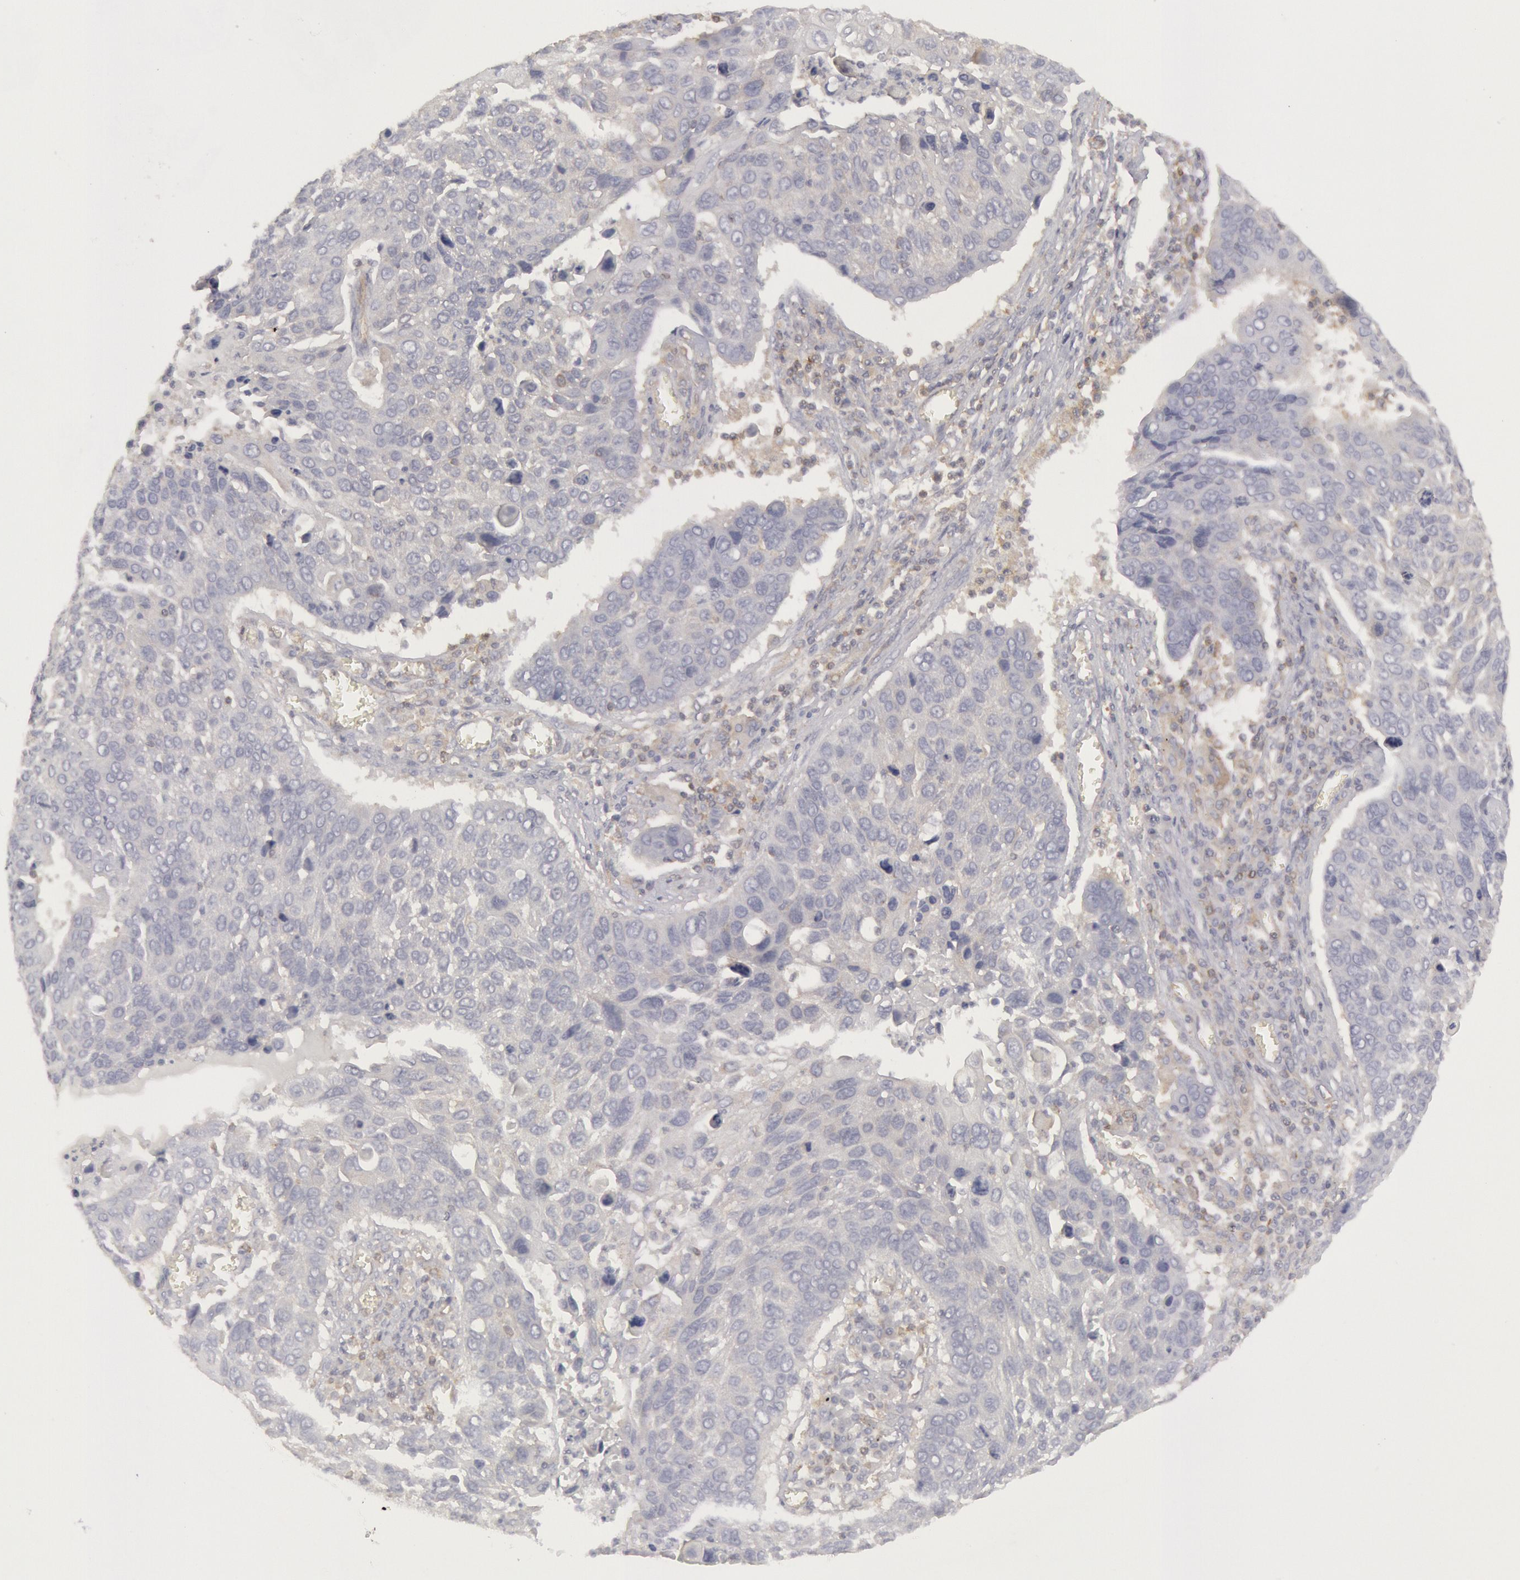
{"staining": {"intensity": "negative", "quantity": "none", "location": "none"}, "tissue": "lung cancer", "cell_type": "Tumor cells", "image_type": "cancer", "snomed": [{"axis": "morphology", "description": "Squamous cell carcinoma, NOS"}, {"axis": "topography", "description": "Lung"}], "caption": "IHC of squamous cell carcinoma (lung) exhibits no positivity in tumor cells. (DAB immunohistochemistry (IHC) with hematoxylin counter stain).", "gene": "IKBKB", "patient": {"sex": "male", "age": 68}}